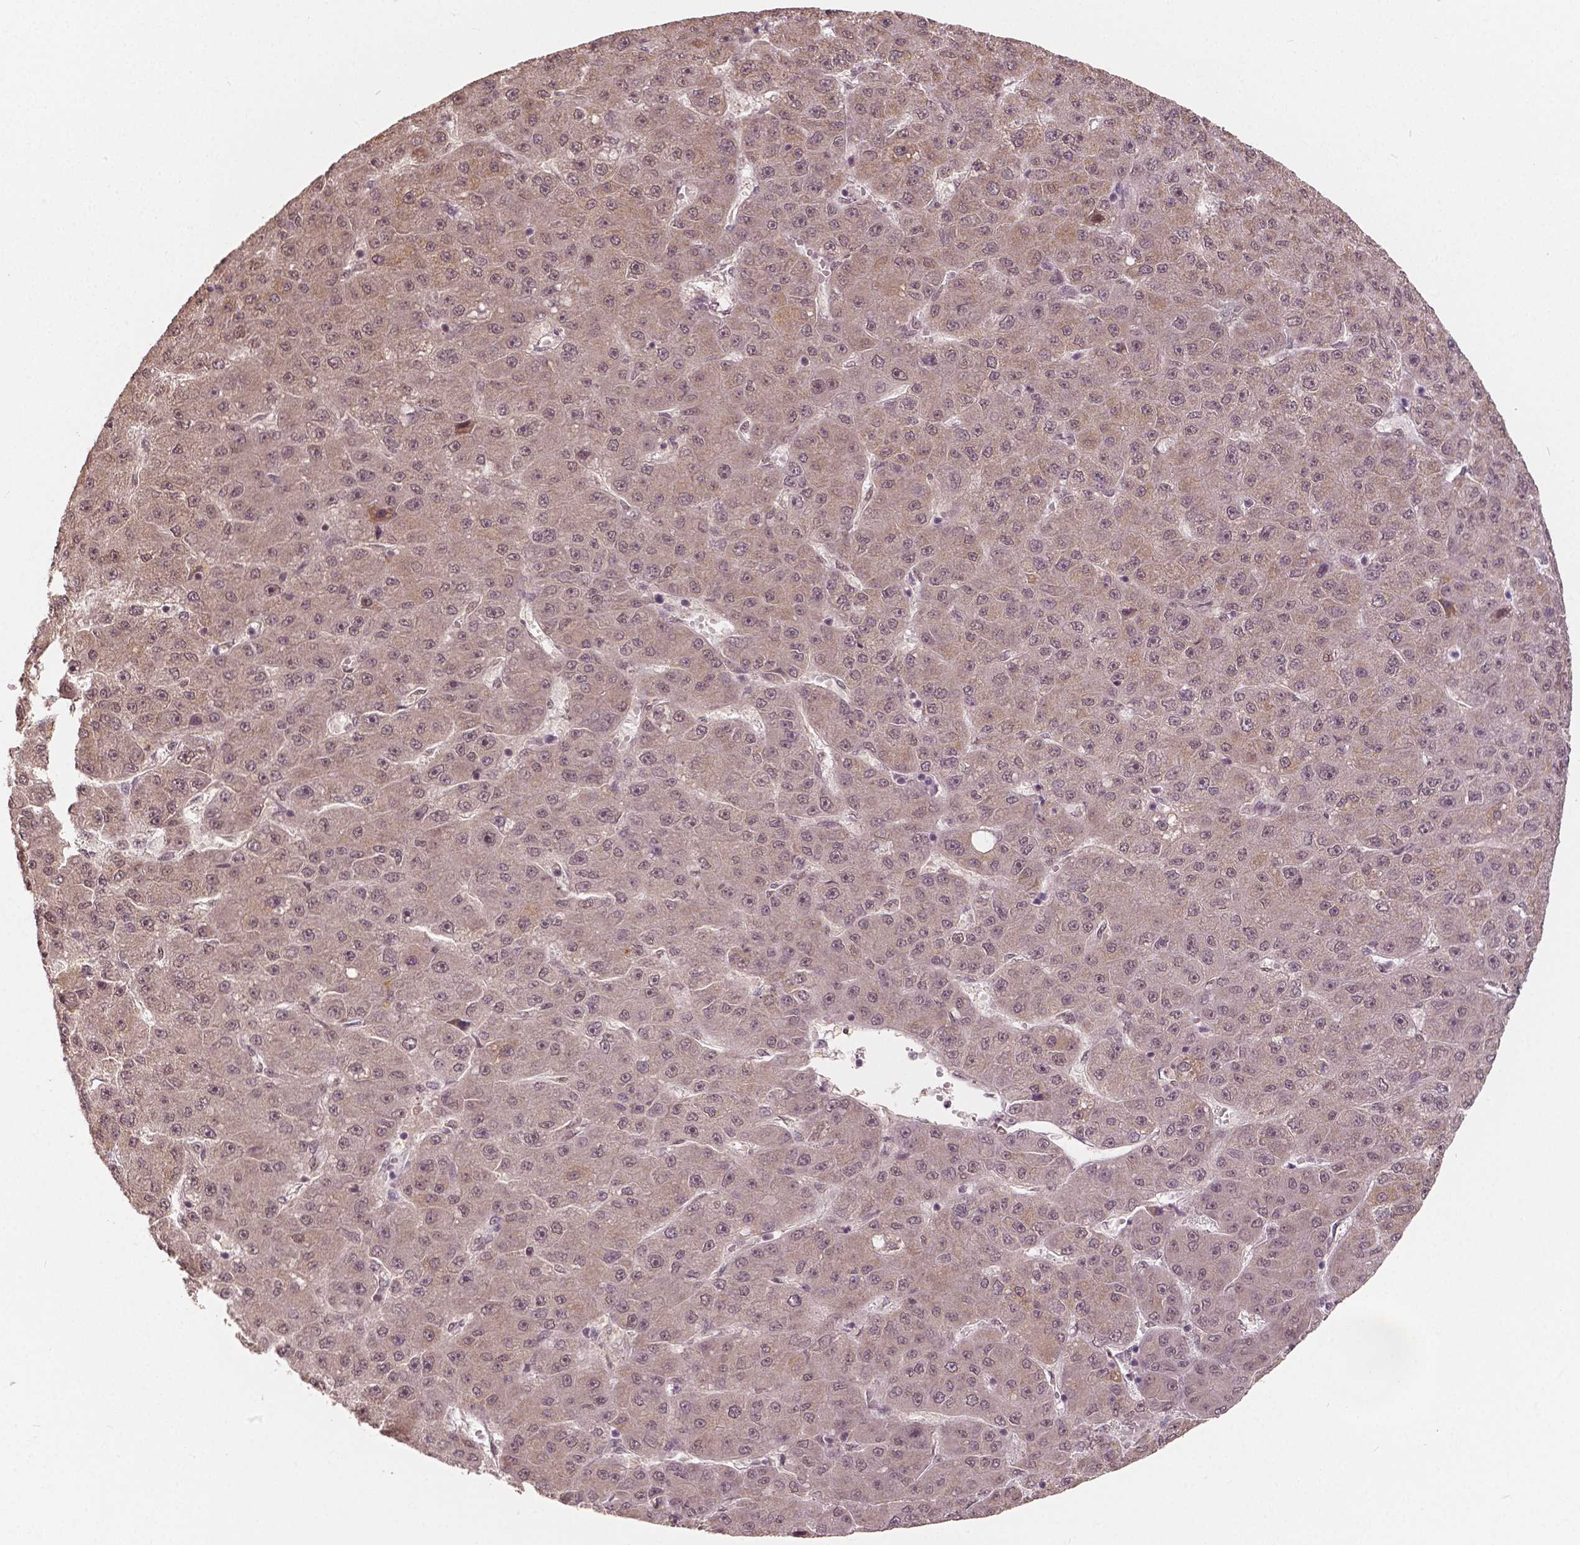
{"staining": {"intensity": "negative", "quantity": "none", "location": "none"}, "tissue": "liver cancer", "cell_type": "Tumor cells", "image_type": "cancer", "snomed": [{"axis": "morphology", "description": "Carcinoma, Hepatocellular, NOS"}, {"axis": "topography", "description": "Liver"}], "caption": "The histopathology image reveals no significant expression in tumor cells of liver cancer (hepatocellular carcinoma).", "gene": "HMBOX1", "patient": {"sex": "male", "age": 67}}